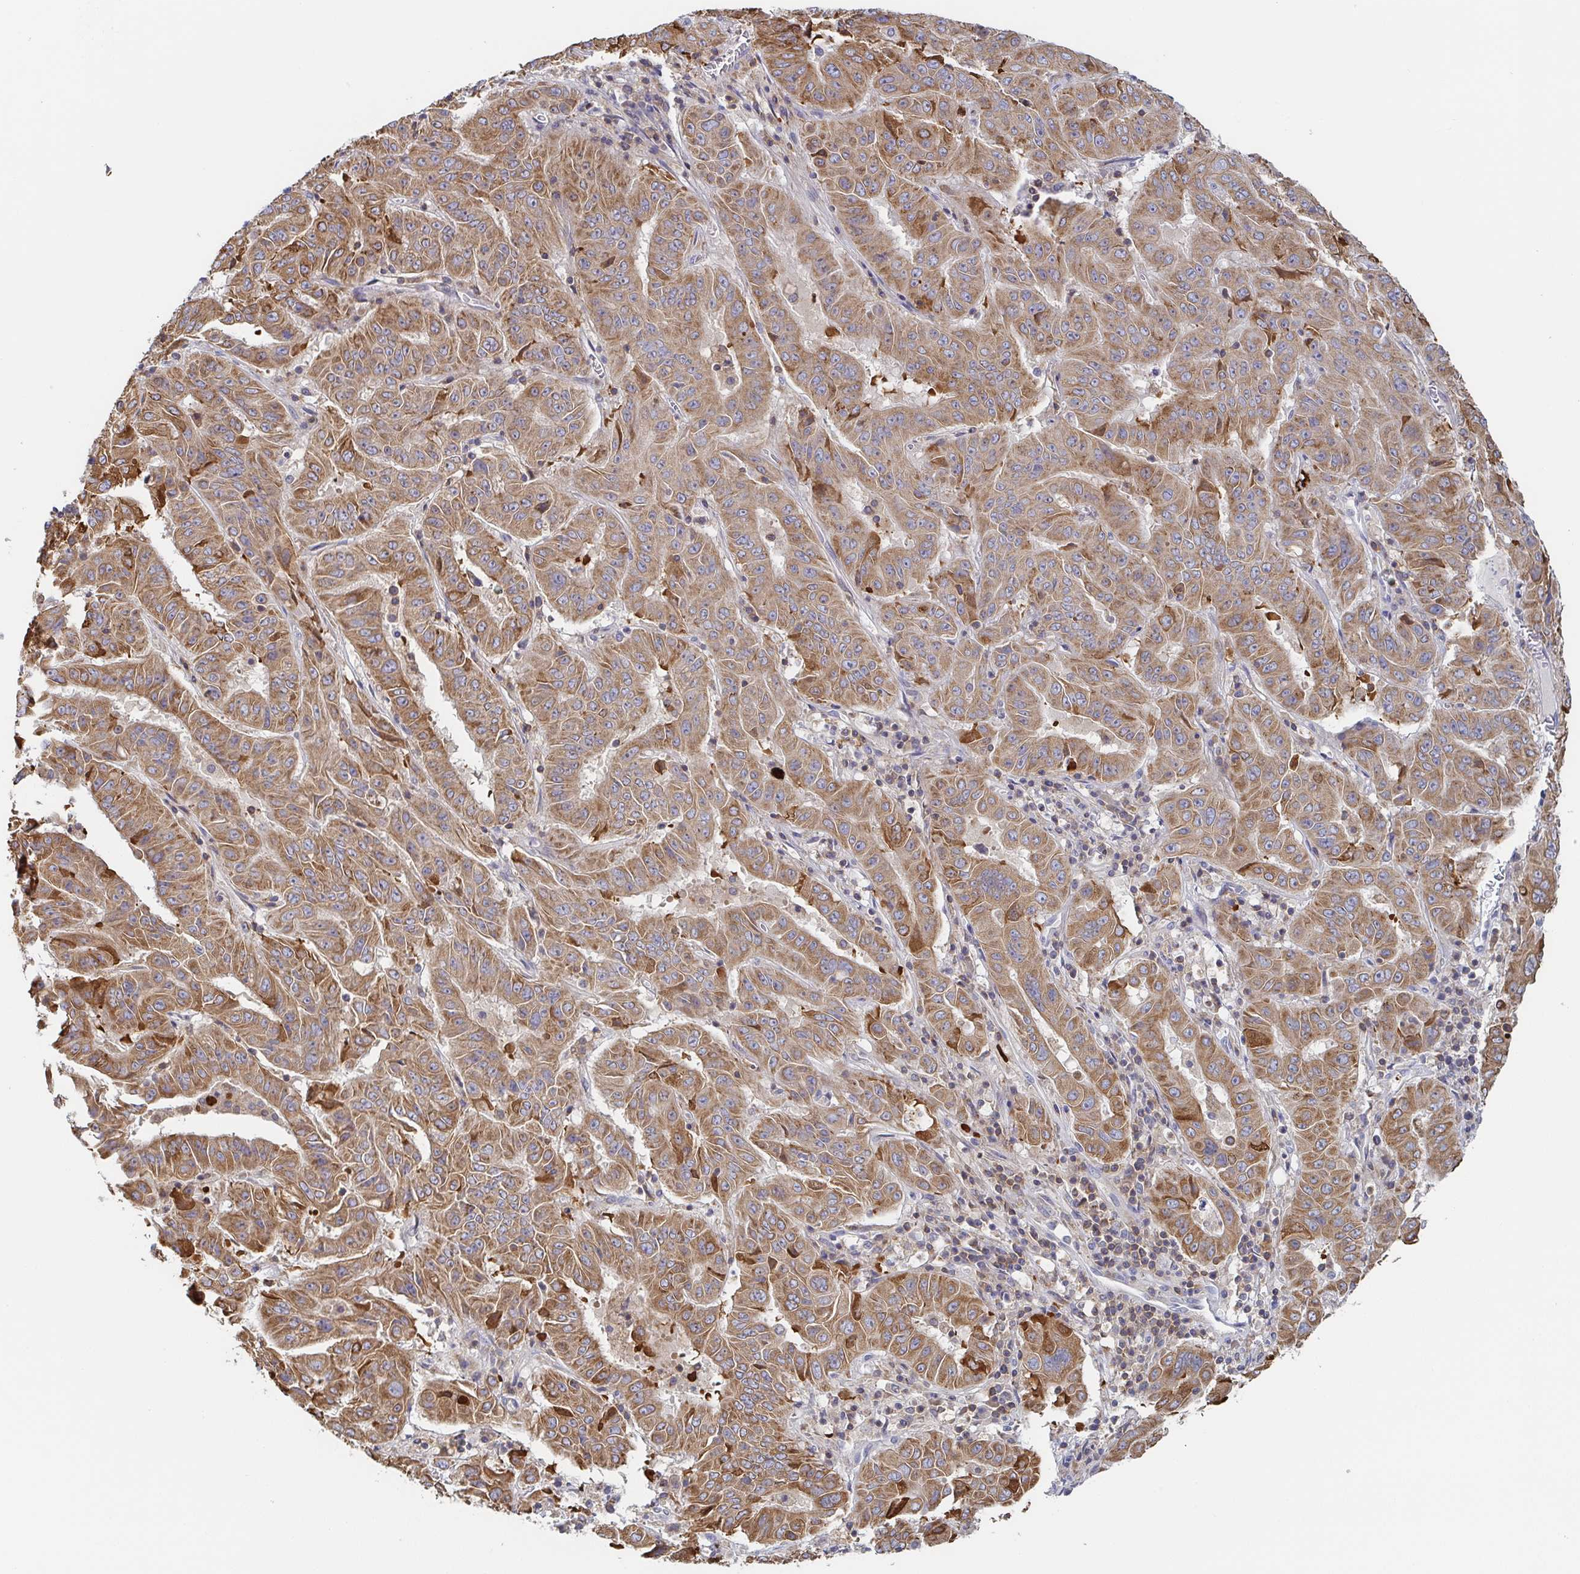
{"staining": {"intensity": "moderate", "quantity": ">75%", "location": "cytoplasmic/membranous"}, "tissue": "pancreatic cancer", "cell_type": "Tumor cells", "image_type": "cancer", "snomed": [{"axis": "morphology", "description": "Adenocarcinoma, NOS"}, {"axis": "topography", "description": "Pancreas"}], "caption": "This is an image of immunohistochemistry (IHC) staining of adenocarcinoma (pancreatic), which shows moderate positivity in the cytoplasmic/membranous of tumor cells.", "gene": "TUFT1", "patient": {"sex": "male", "age": 63}}